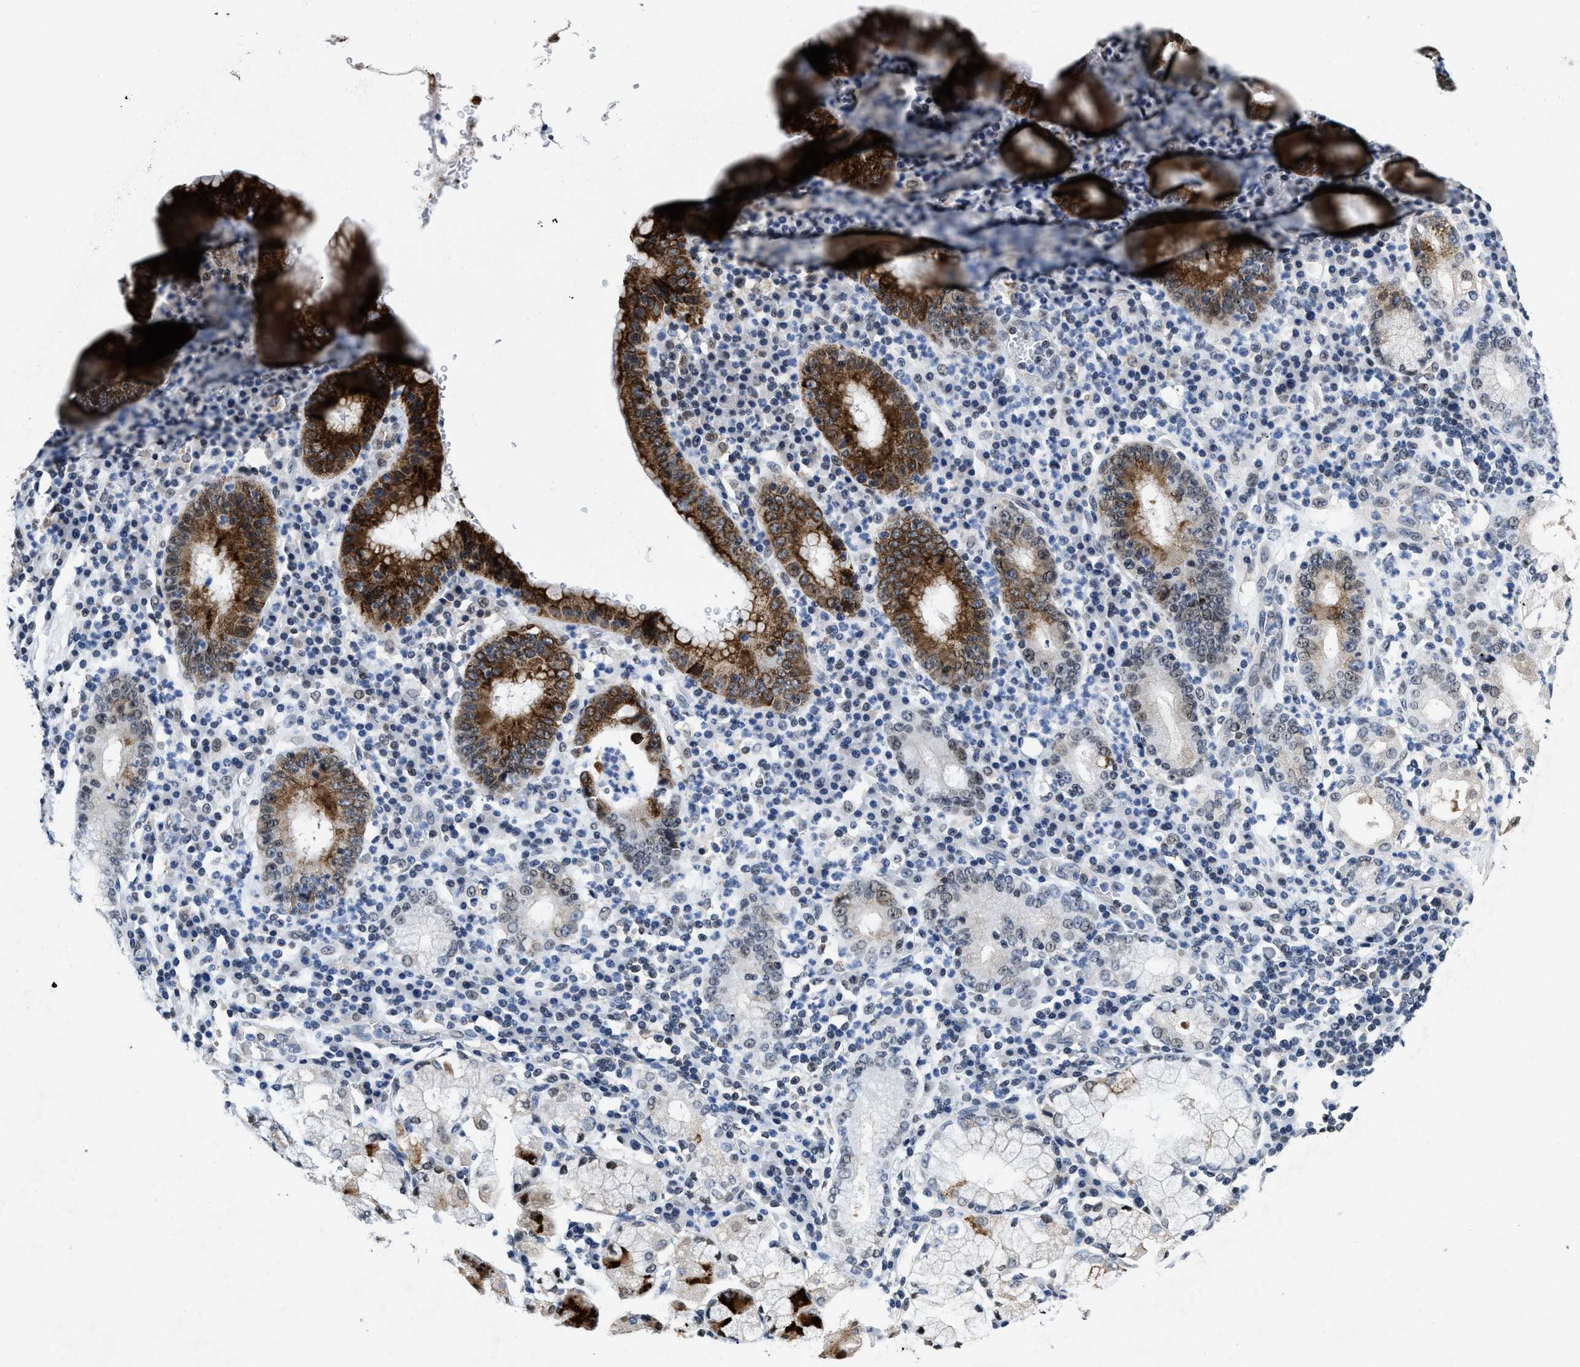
{"staining": {"intensity": "strong", "quantity": "25%-75%", "location": "cytoplasmic/membranous"}, "tissue": "stomach cancer", "cell_type": "Tumor cells", "image_type": "cancer", "snomed": [{"axis": "morphology", "description": "Adenocarcinoma, NOS"}, {"axis": "topography", "description": "Stomach"}], "caption": "Immunohistochemistry micrograph of human stomach cancer (adenocarcinoma) stained for a protein (brown), which shows high levels of strong cytoplasmic/membranous staining in about 25%-75% of tumor cells.", "gene": "SUPT16H", "patient": {"sex": "male", "age": 82}}